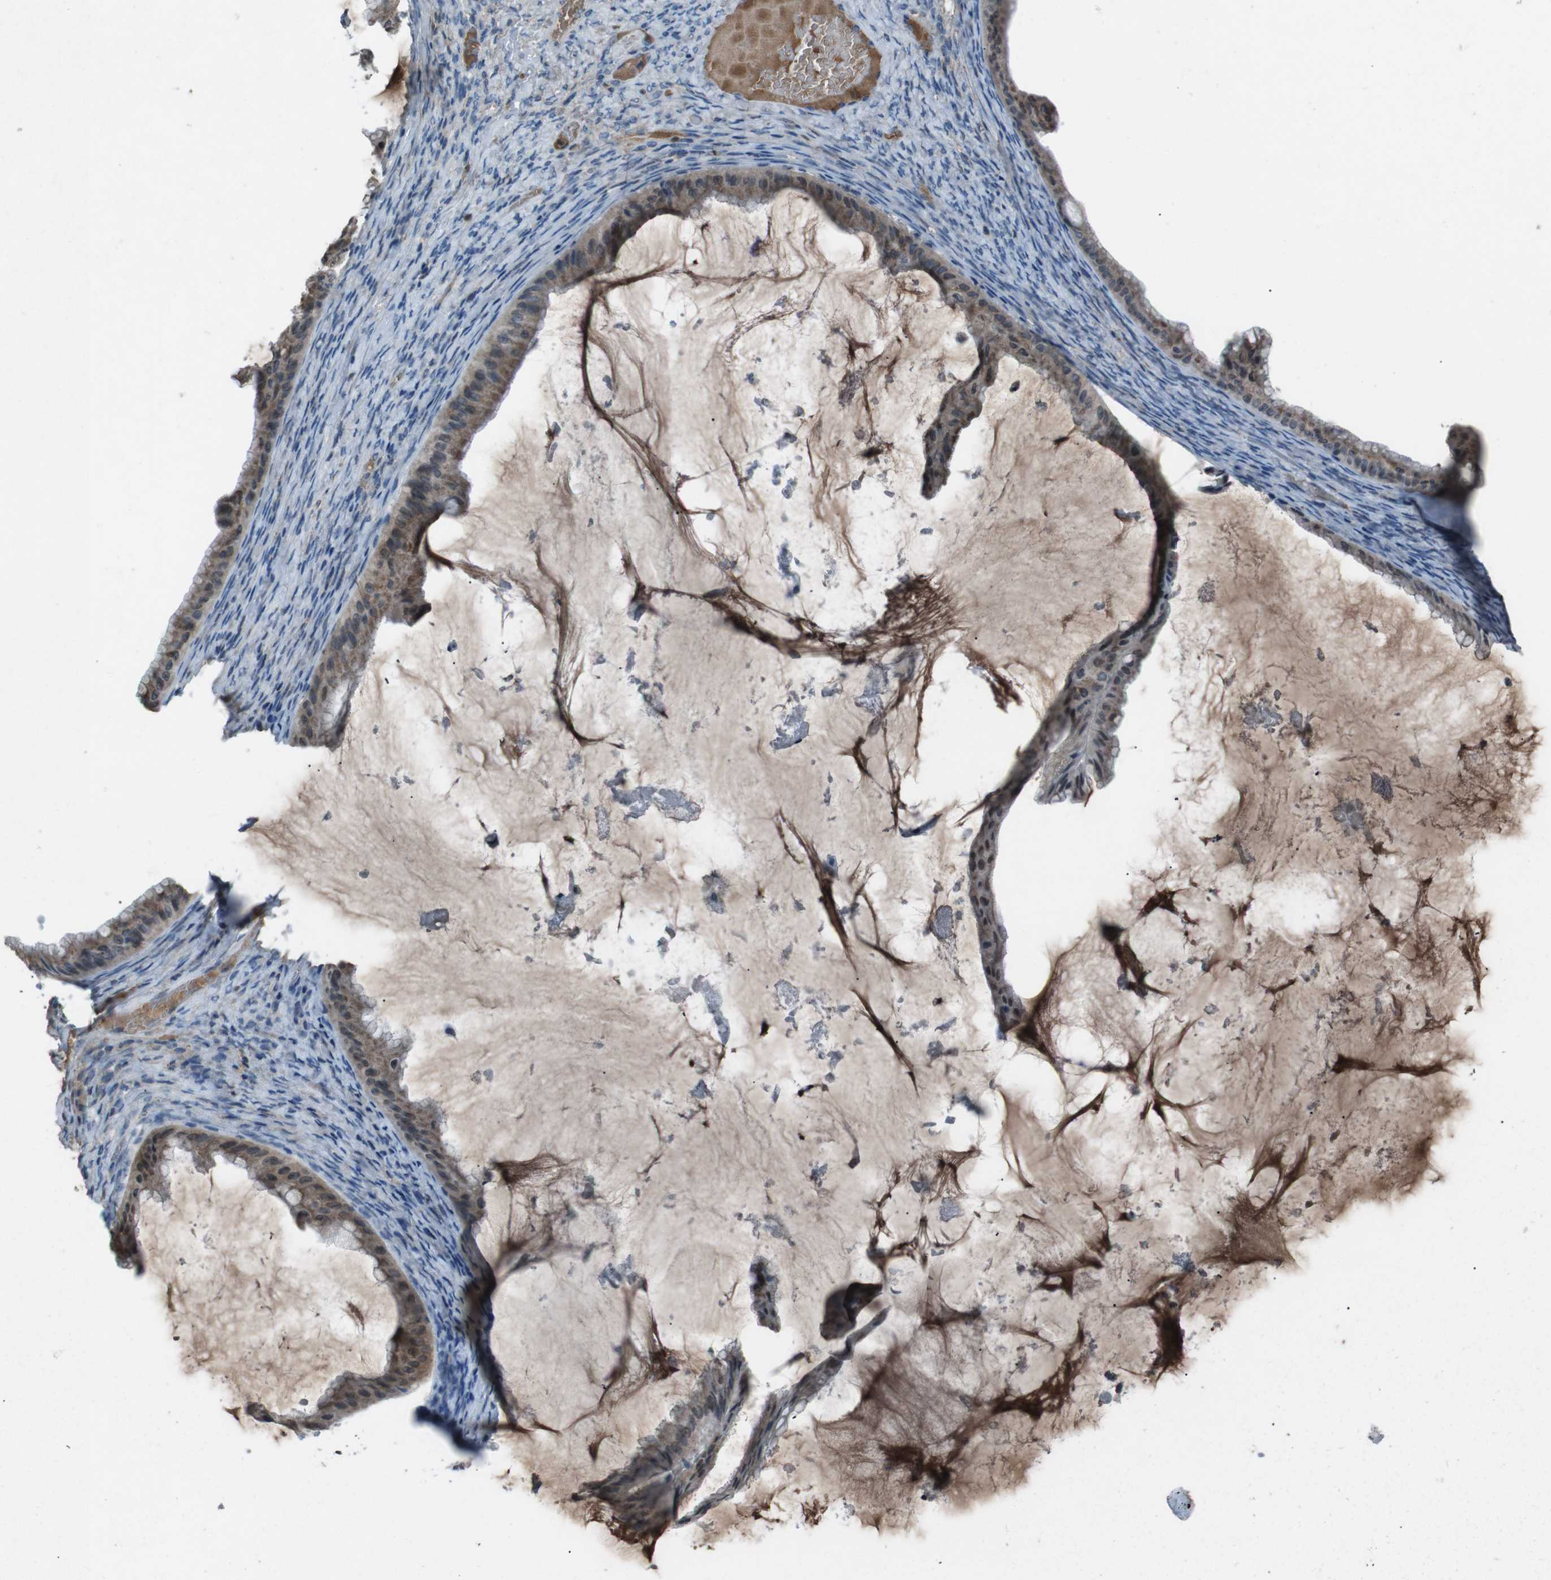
{"staining": {"intensity": "weak", "quantity": ">75%", "location": "cytoplasmic/membranous"}, "tissue": "ovarian cancer", "cell_type": "Tumor cells", "image_type": "cancer", "snomed": [{"axis": "morphology", "description": "Cystadenocarcinoma, mucinous, NOS"}, {"axis": "topography", "description": "Ovary"}], "caption": "DAB immunohistochemical staining of ovarian cancer (mucinous cystadenocarcinoma) demonstrates weak cytoplasmic/membranous protein positivity in approximately >75% of tumor cells. (Brightfield microscopy of DAB IHC at high magnification).", "gene": "UGT1A6", "patient": {"sex": "female", "age": 61}}